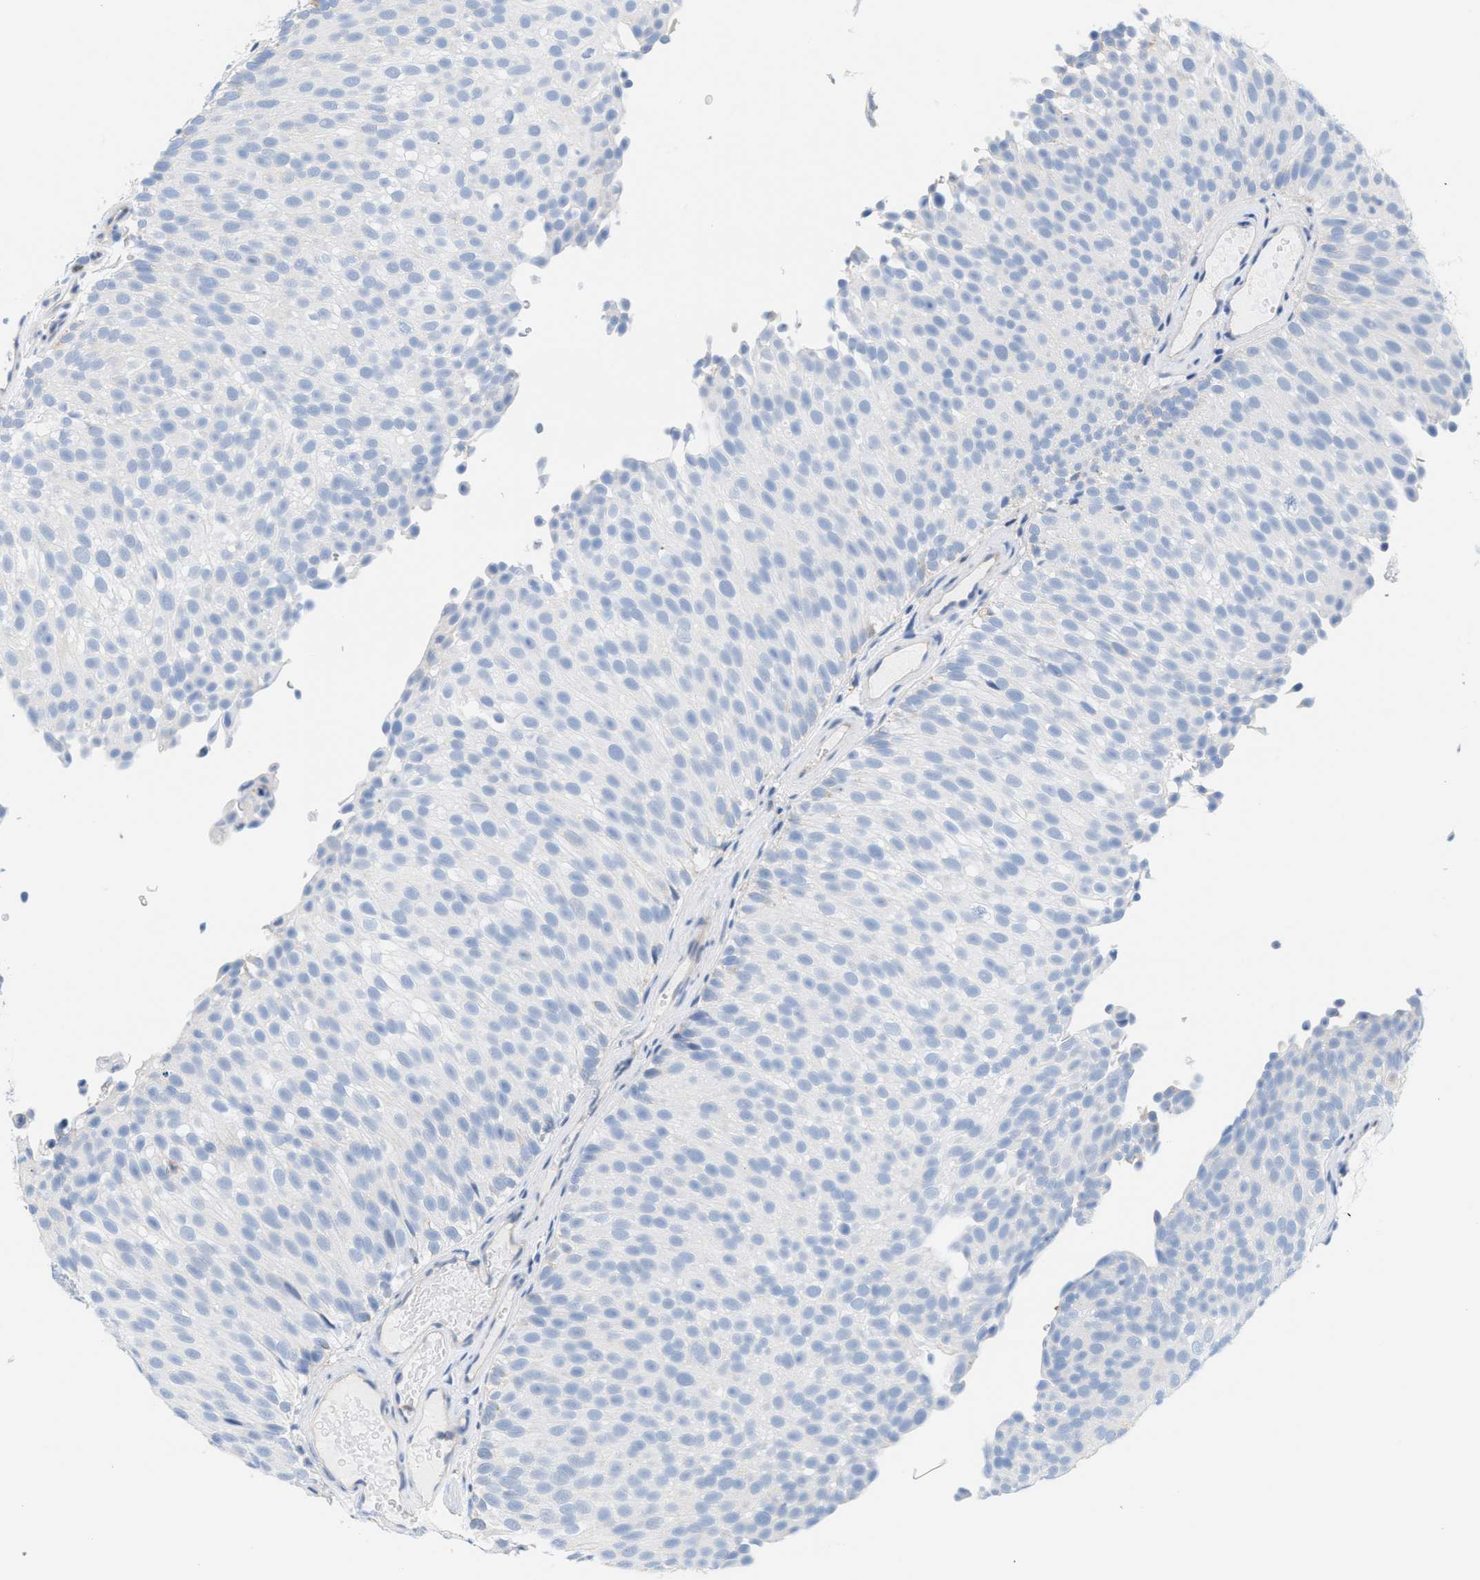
{"staining": {"intensity": "negative", "quantity": "none", "location": "none"}, "tissue": "urothelial cancer", "cell_type": "Tumor cells", "image_type": "cancer", "snomed": [{"axis": "morphology", "description": "Urothelial carcinoma, Low grade"}, {"axis": "topography", "description": "Urinary bladder"}], "caption": "Immunohistochemical staining of human urothelial cancer exhibits no significant expression in tumor cells.", "gene": "IL16", "patient": {"sex": "male", "age": 78}}